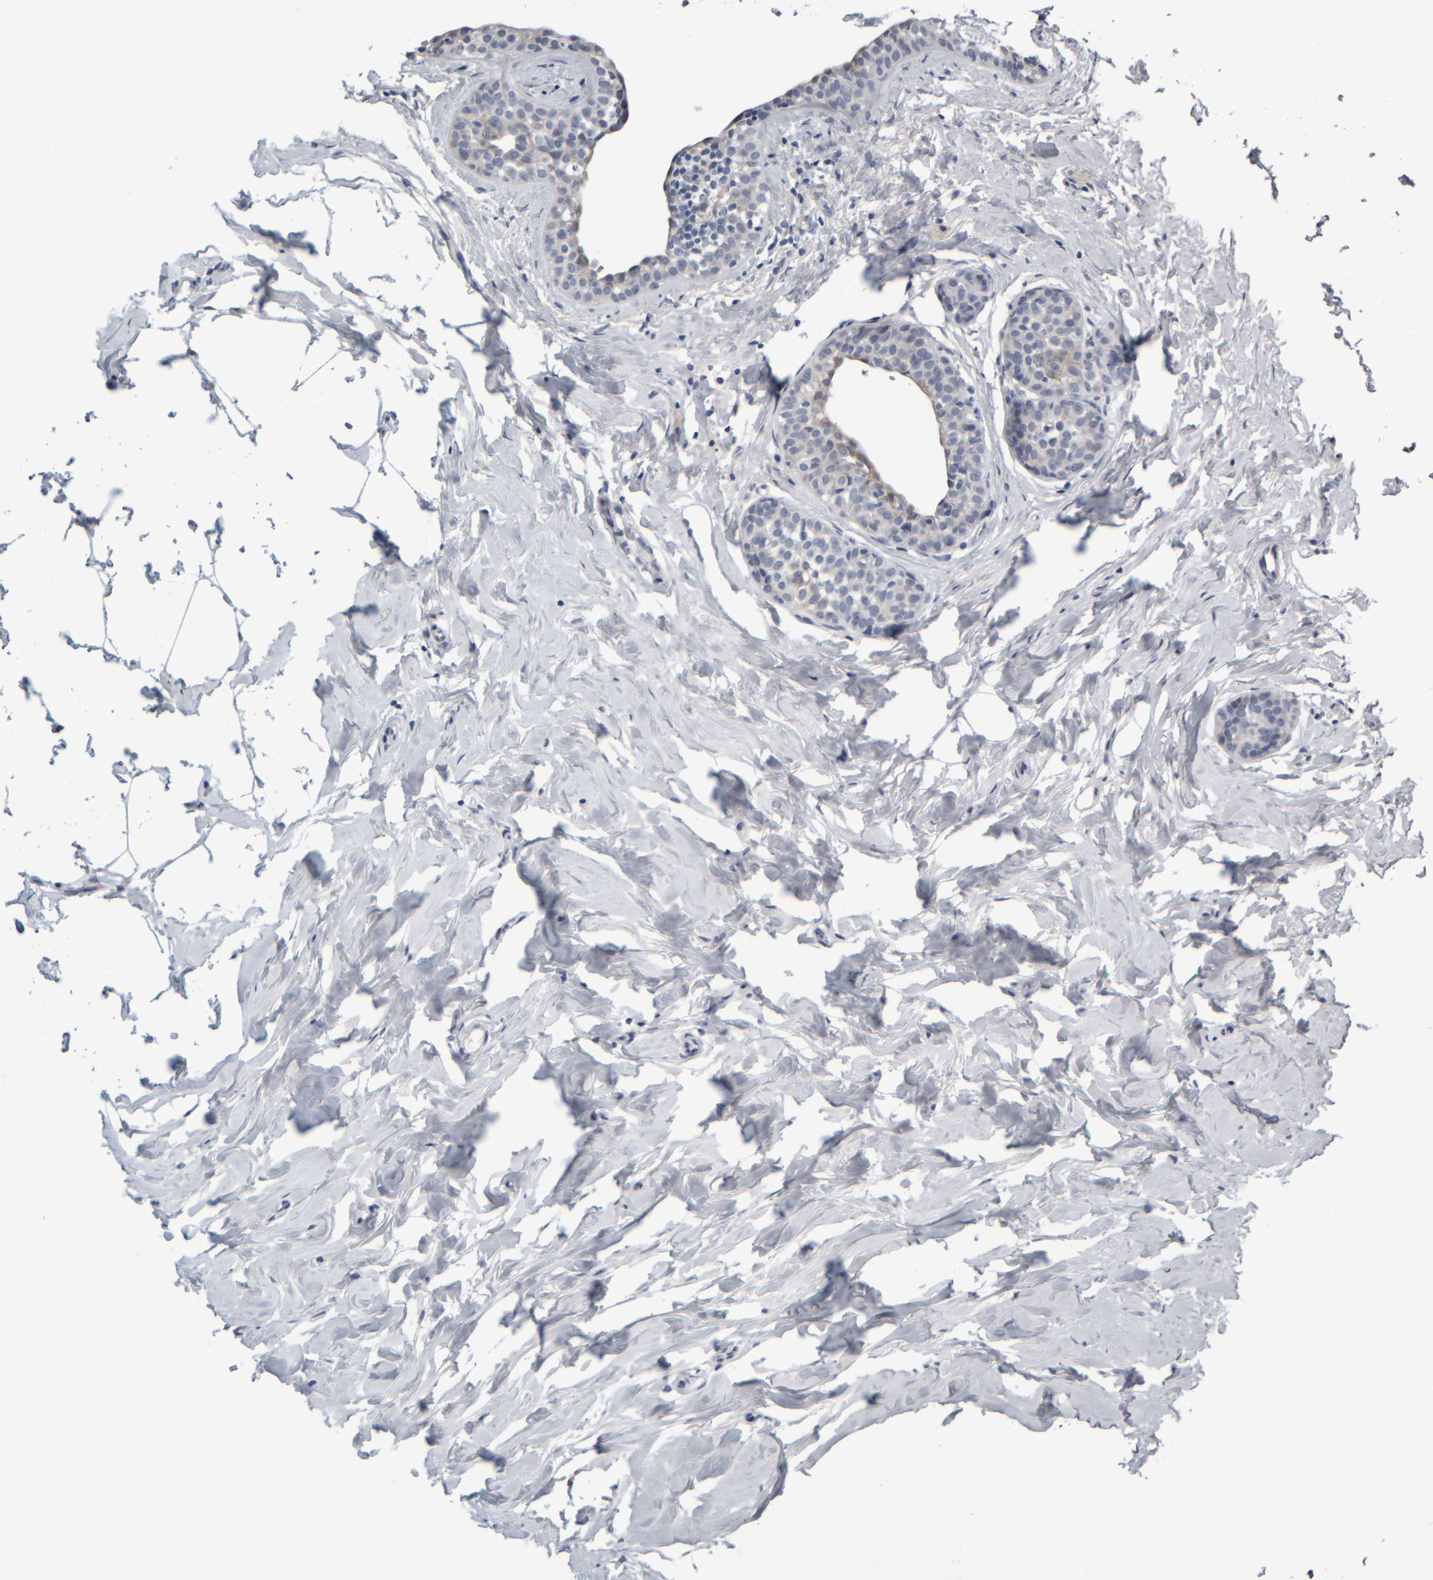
{"staining": {"intensity": "moderate", "quantity": "<25%", "location": "cytoplasmic/membranous"}, "tissue": "breast cancer", "cell_type": "Tumor cells", "image_type": "cancer", "snomed": [{"axis": "morphology", "description": "Duct carcinoma"}, {"axis": "topography", "description": "Breast"}], "caption": "Immunohistochemical staining of breast cancer (infiltrating ductal carcinoma) shows low levels of moderate cytoplasmic/membranous protein expression in approximately <25% of tumor cells.", "gene": "COL14A1", "patient": {"sex": "female", "age": 55}}